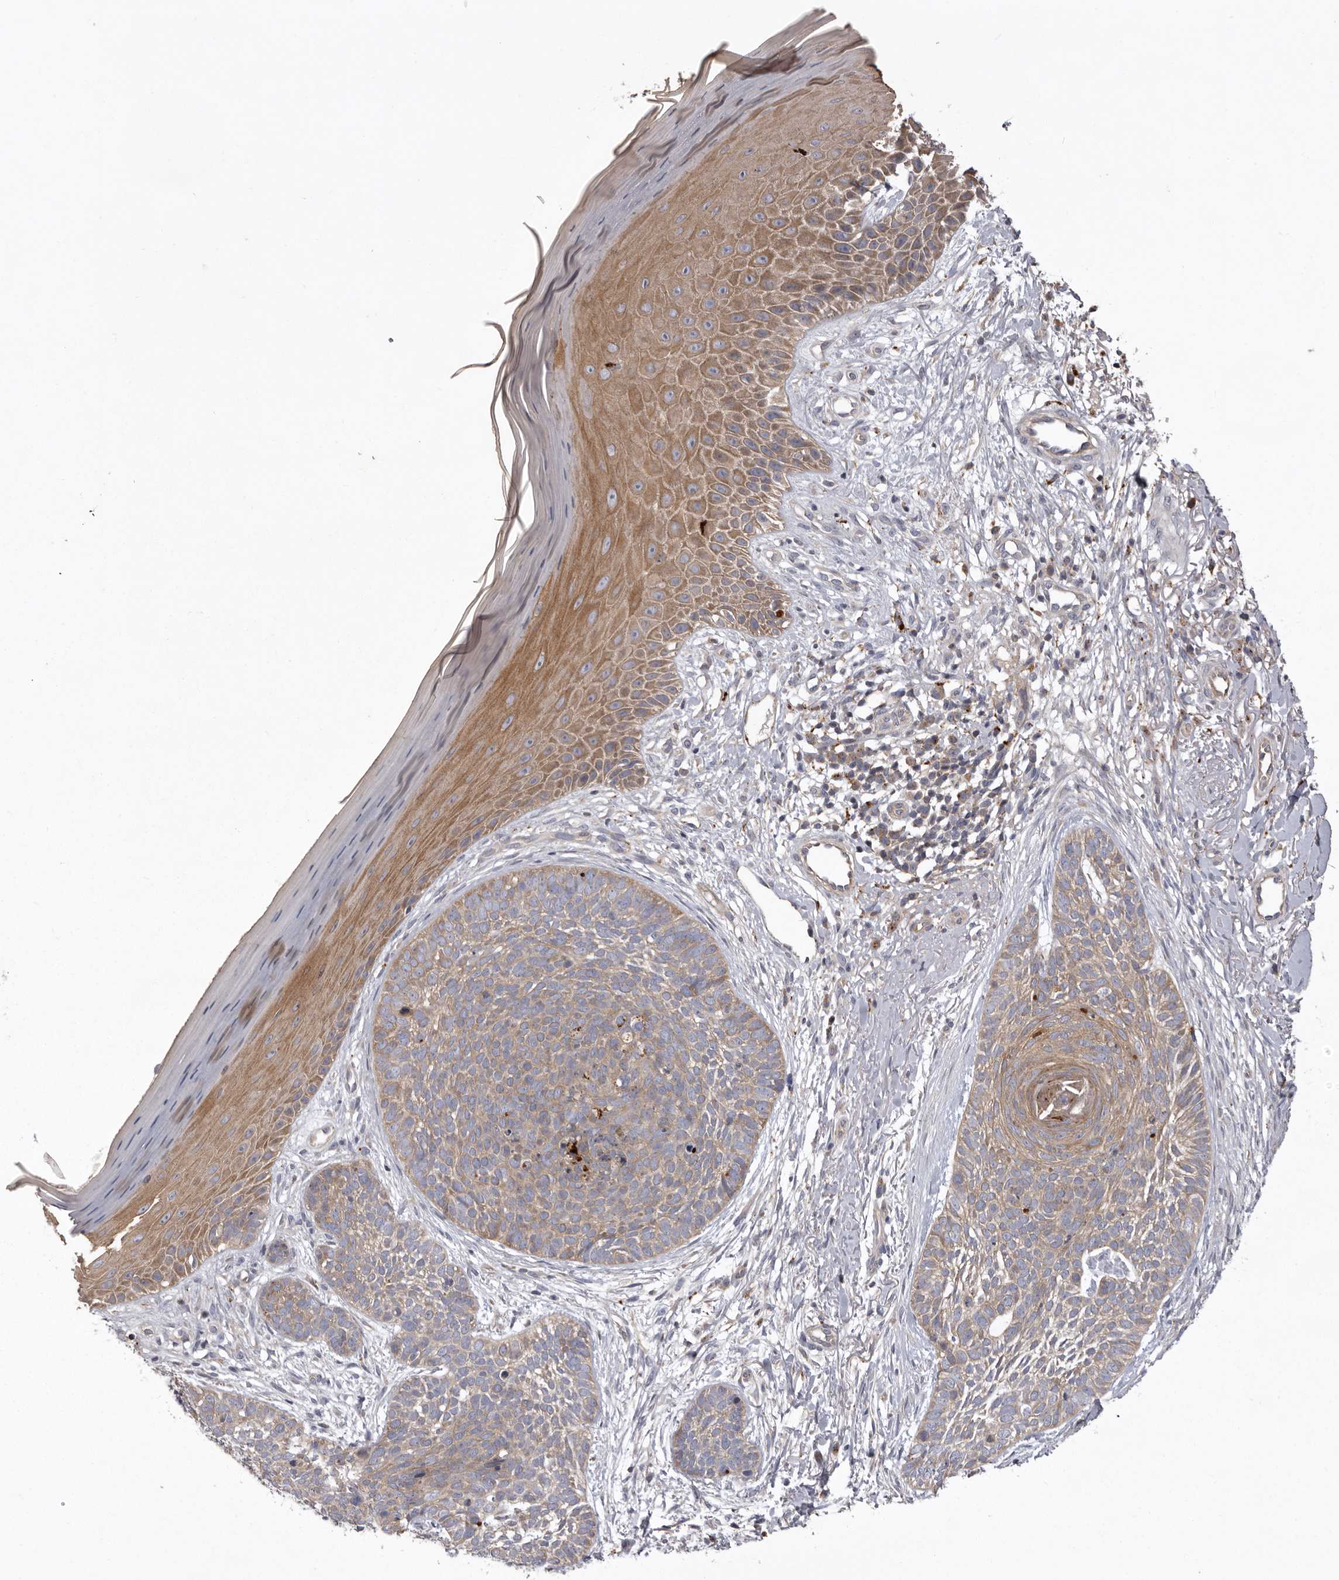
{"staining": {"intensity": "weak", "quantity": ">75%", "location": "cytoplasmic/membranous"}, "tissue": "skin cancer", "cell_type": "Tumor cells", "image_type": "cancer", "snomed": [{"axis": "morphology", "description": "Normal tissue, NOS"}, {"axis": "morphology", "description": "Basal cell carcinoma"}, {"axis": "topography", "description": "Skin"}], "caption": "A histopathology image showing weak cytoplasmic/membranous staining in approximately >75% of tumor cells in skin cancer, as visualized by brown immunohistochemical staining.", "gene": "WDR47", "patient": {"sex": "male", "age": 67}}